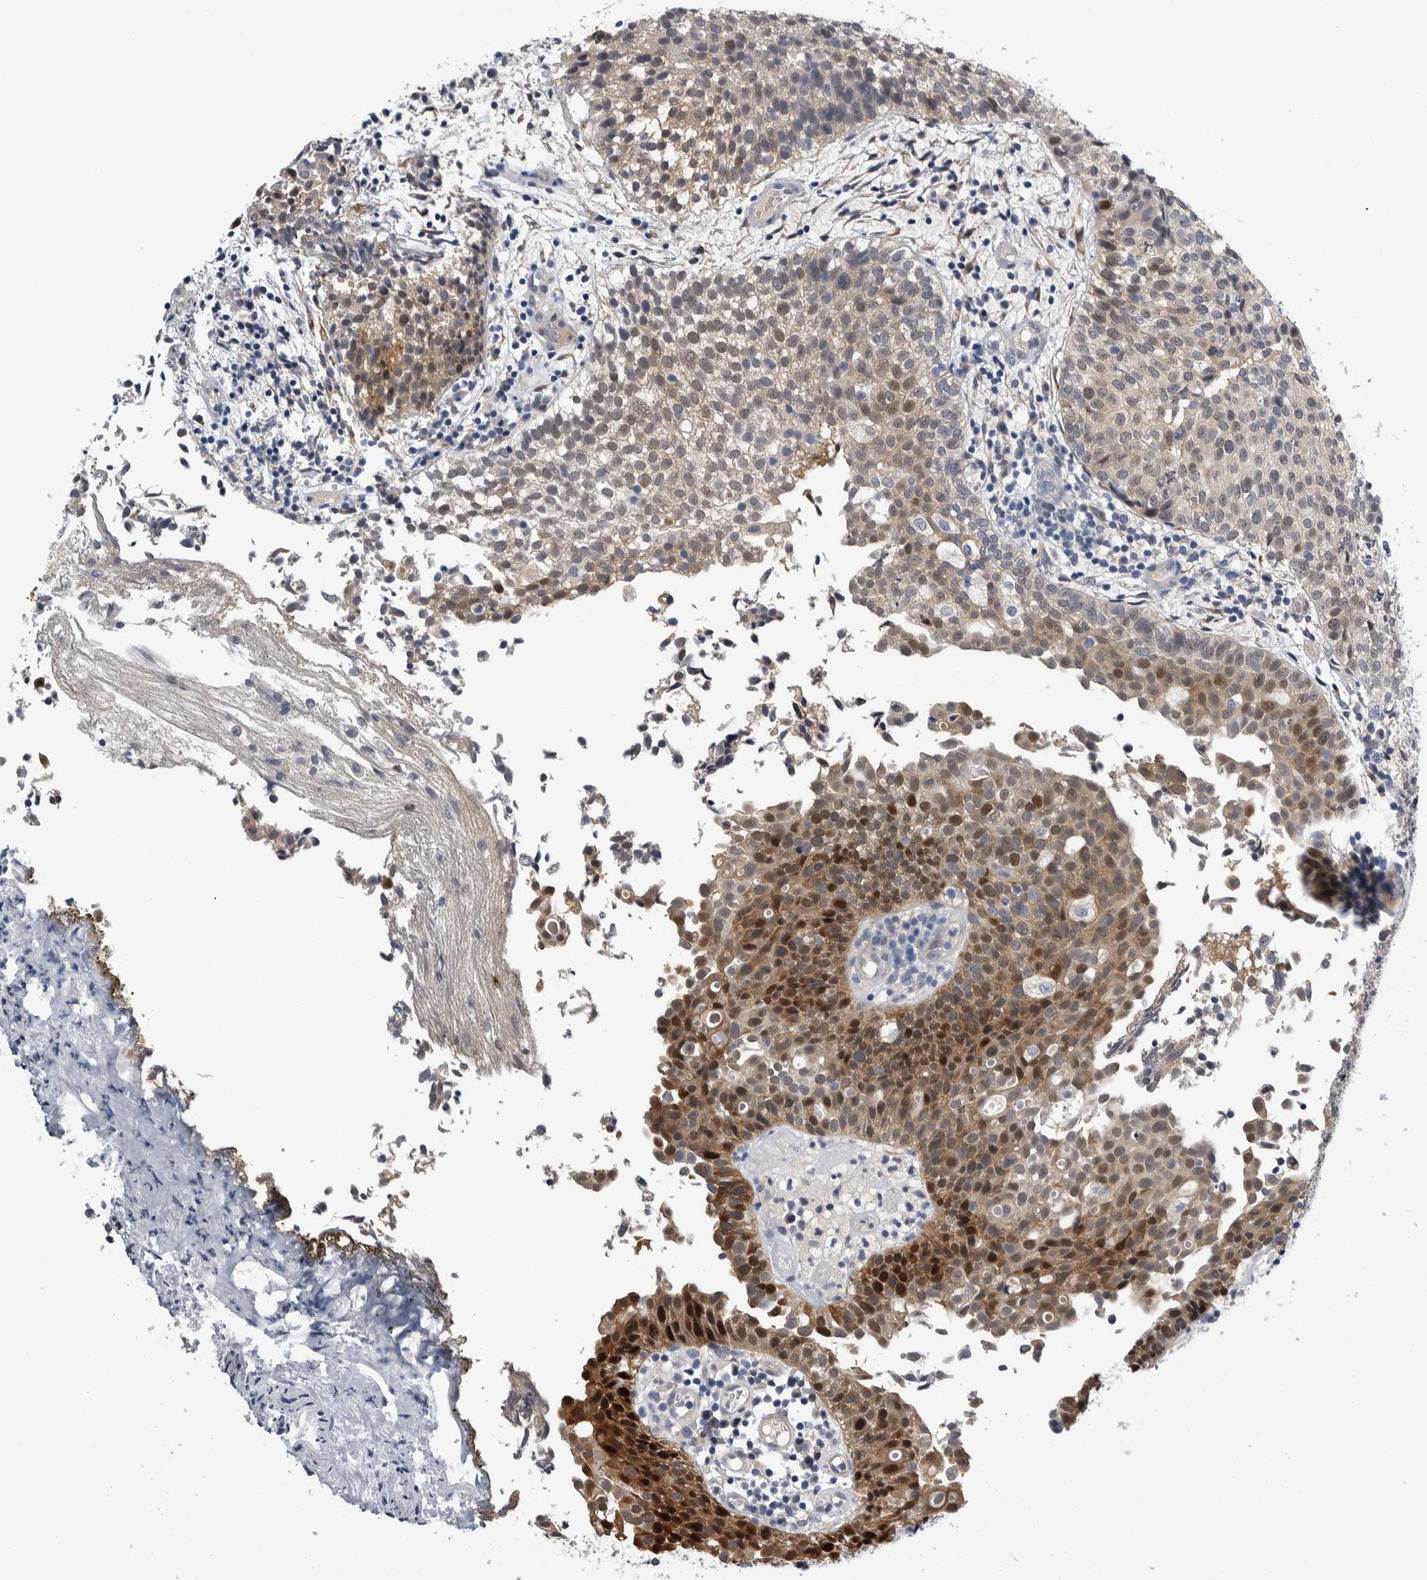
{"staining": {"intensity": "moderate", "quantity": ">75%", "location": "cytoplasmic/membranous,nuclear"}, "tissue": "urothelial cancer", "cell_type": "Tumor cells", "image_type": "cancer", "snomed": [{"axis": "morphology", "description": "Urothelial carcinoma, Low grade"}, {"axis": "topography", "description": "Urinary bladder"}], "caption": "Urothelial cancer was stained to show a protein in brown. There is medium levels of moderate cytoplasmic/membranous and nuclear expression in about >75% of tumor cells.", "gene": "COL14A1", "patient": {"sex": "male", "age": 86}}